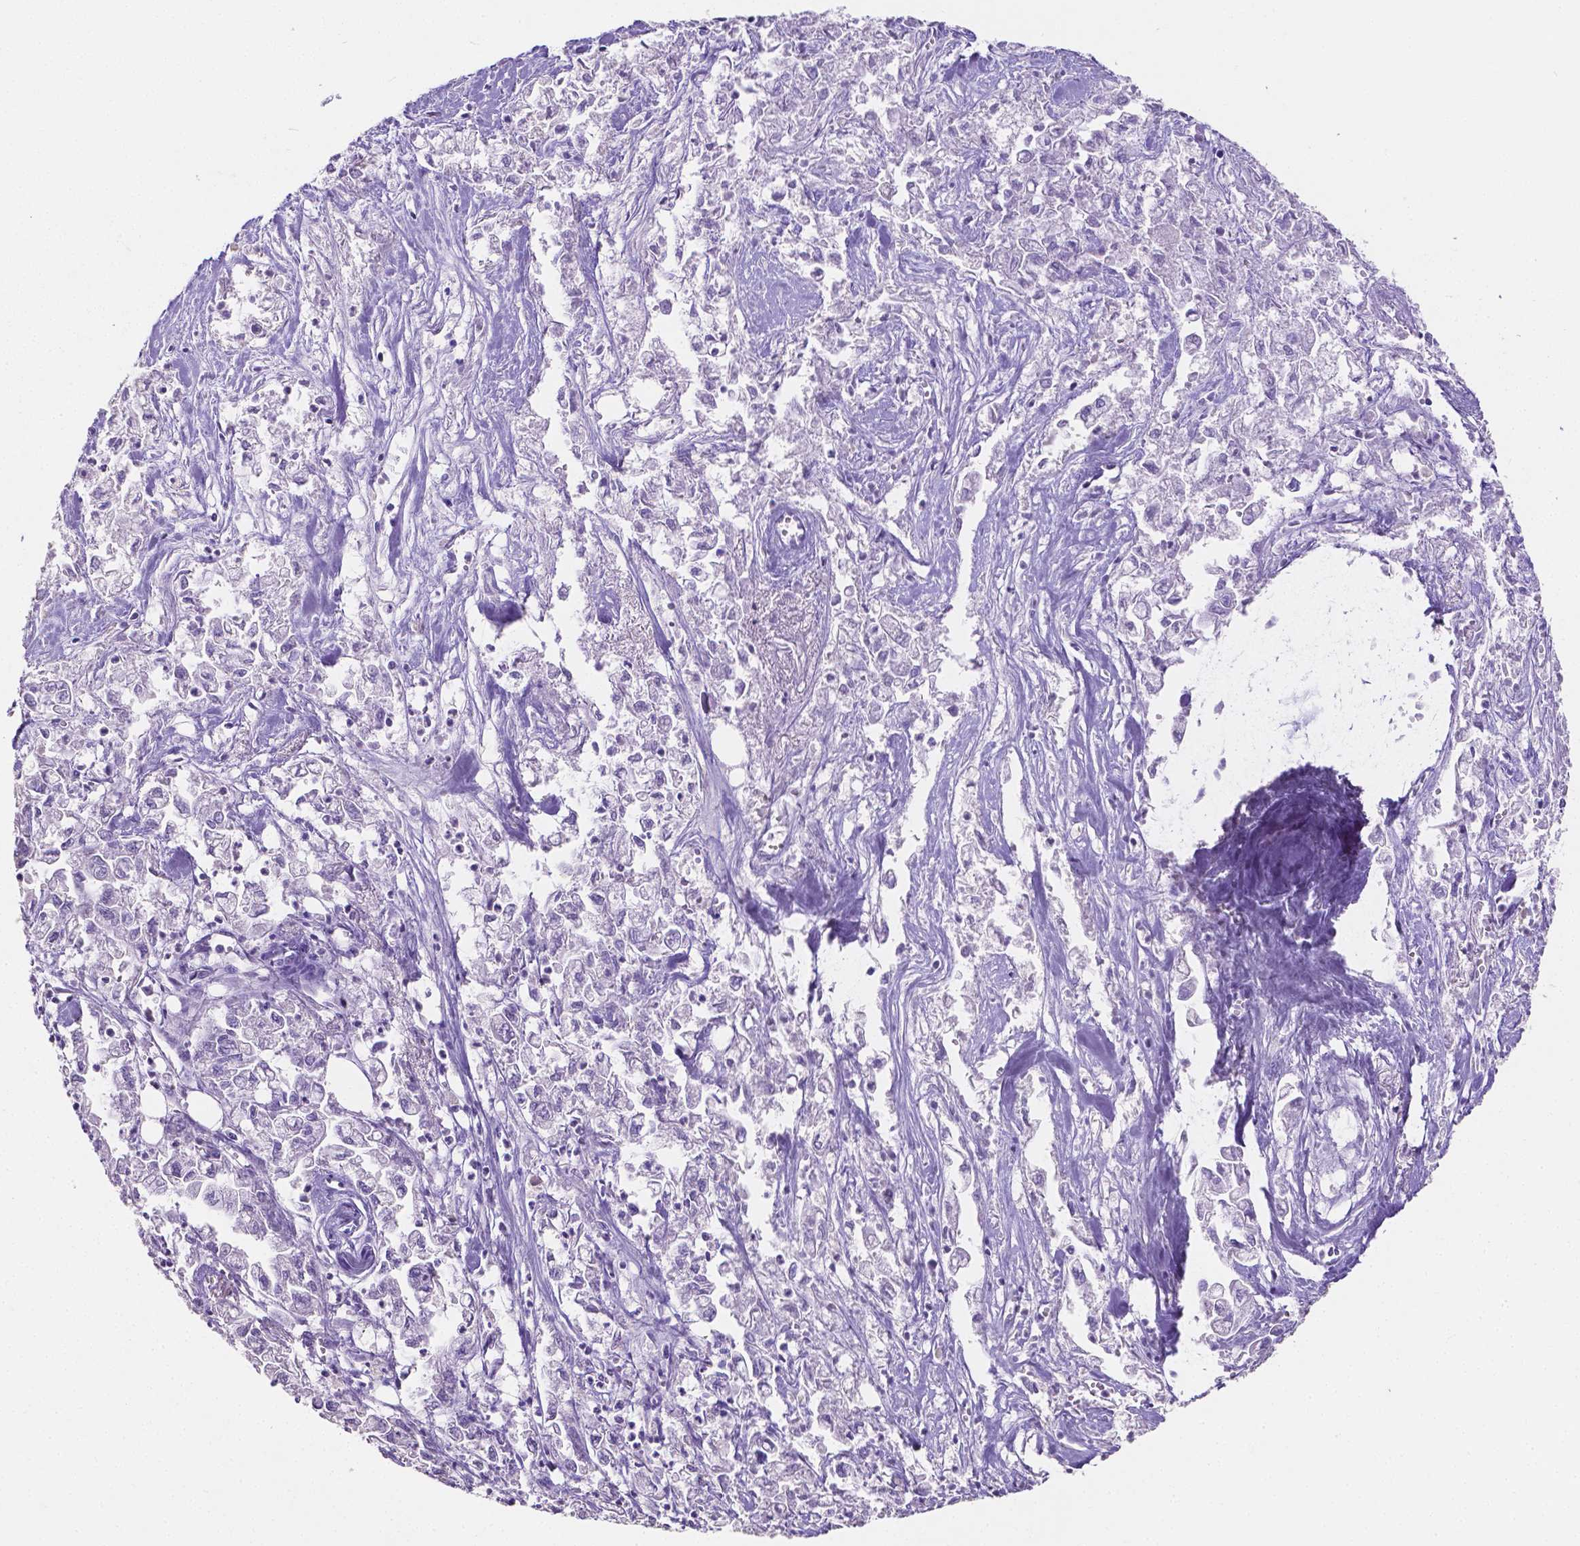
{"staining": {"intensity": "negative", "quantity": "none", "location": "none"}, "tissue": "pancreatic cancer", "cell_type": "Tumor cells", "image_type": "cancer", "snomed": [{"axis": "morphology", "description": "Adenocarcinoma, NOS"}, {"axis": "topography", "description": "Pancreas"}], "caption": "Immunohistochemistry image of human pancreatic cancer stained for a protein (brown), which demonstrates no staining in tumor cells.", "gene": "SLC22A2", "patient": {"sex": "male", "age": 72}}